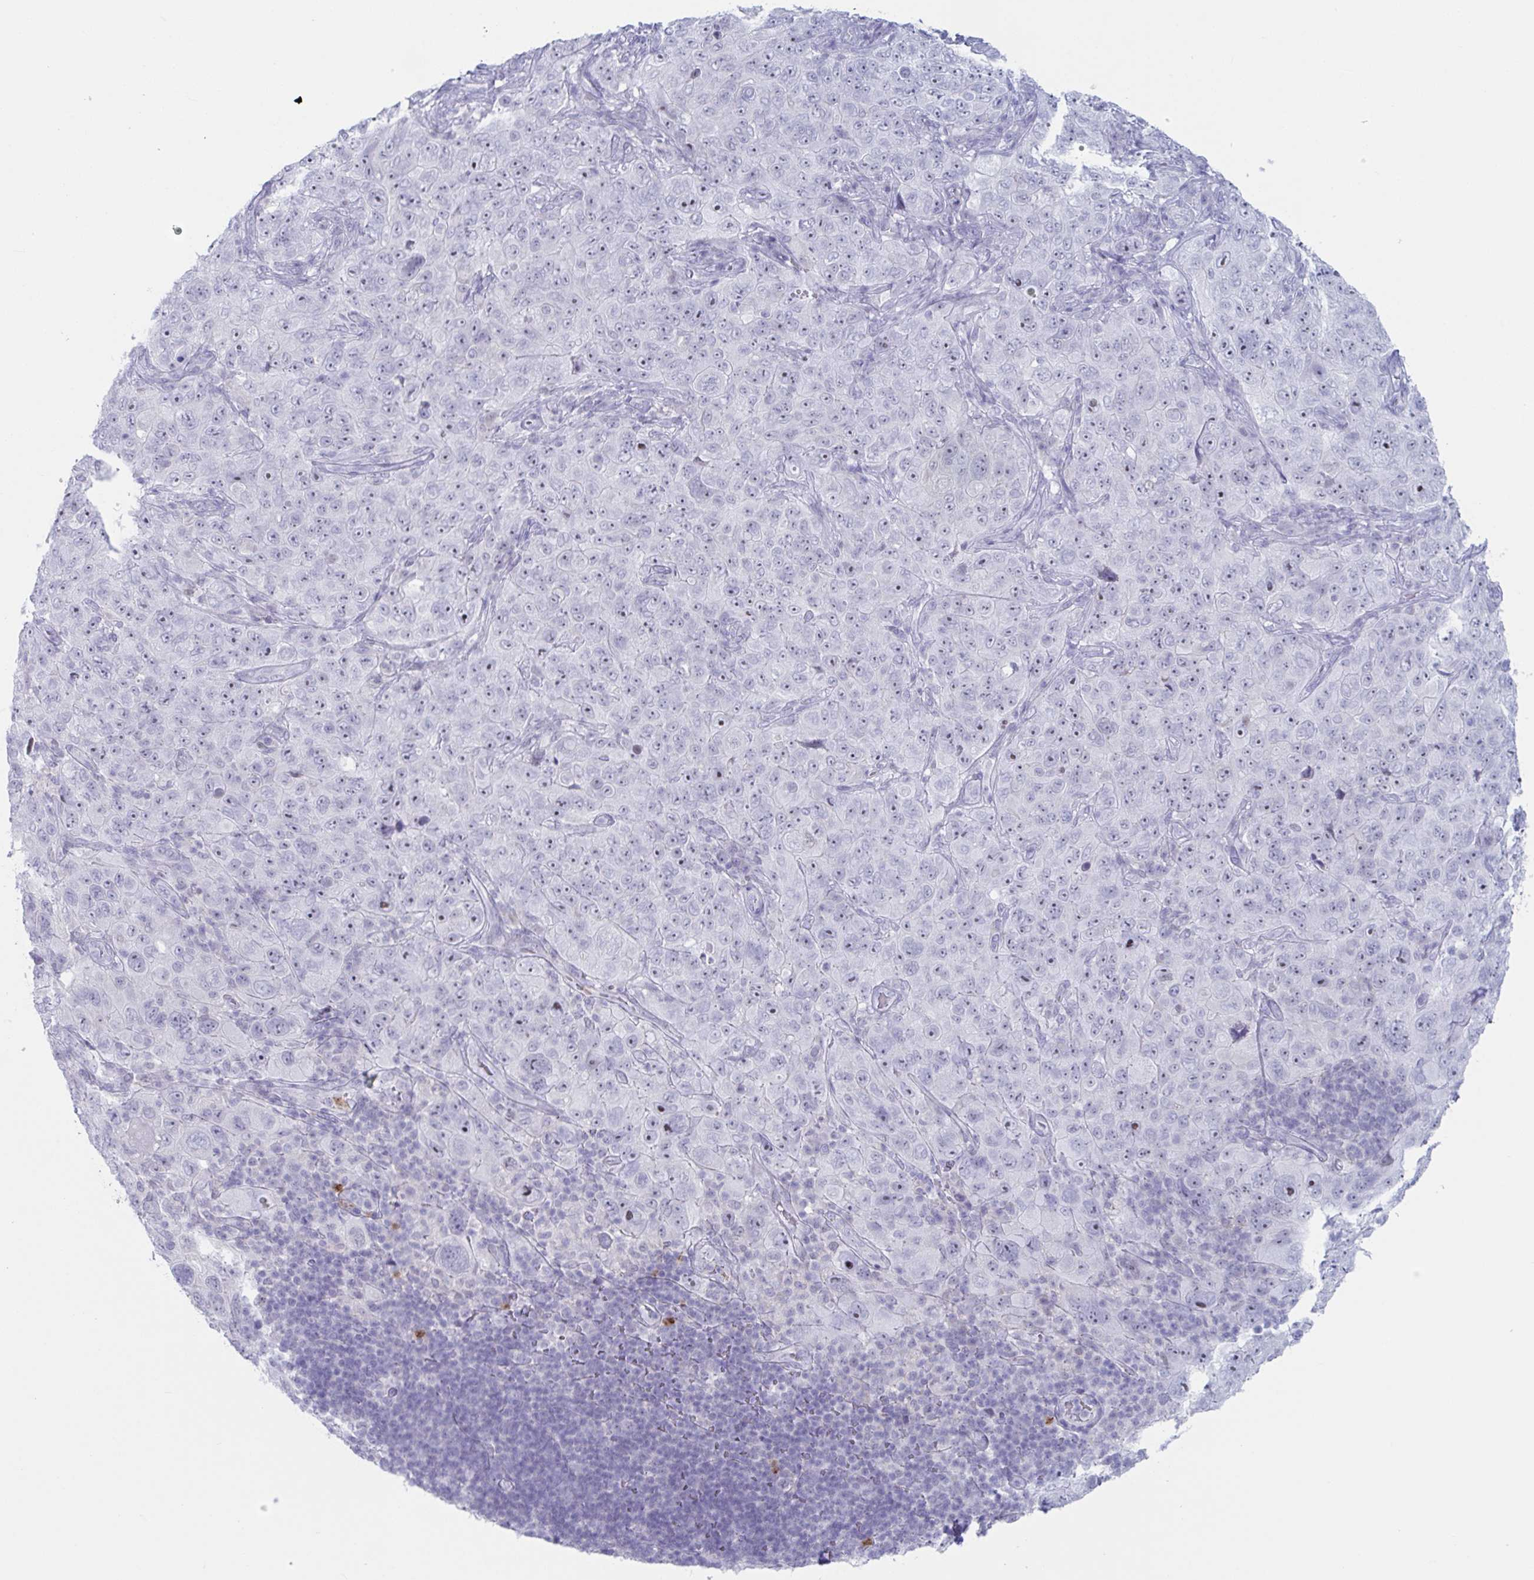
{"staining": {"intensity": "negative", "quantity": "none", "location": "none"}, "tissue": "pancreatic cancer", "cell_type": "Tumor cells", "image_type": "cancer", "snomed": [{"axis": "morphology", "description": "Adenocarcinoma, NOS"}, {"axis": "topography", "description": "Pancreas"}], "caption": "This is a micrograph of IHC staining of pancreatic cancer, which shows no expression in tumor cells.", "gene": "CYP4F11", "patient": {"sex": "male", "age": 68}}